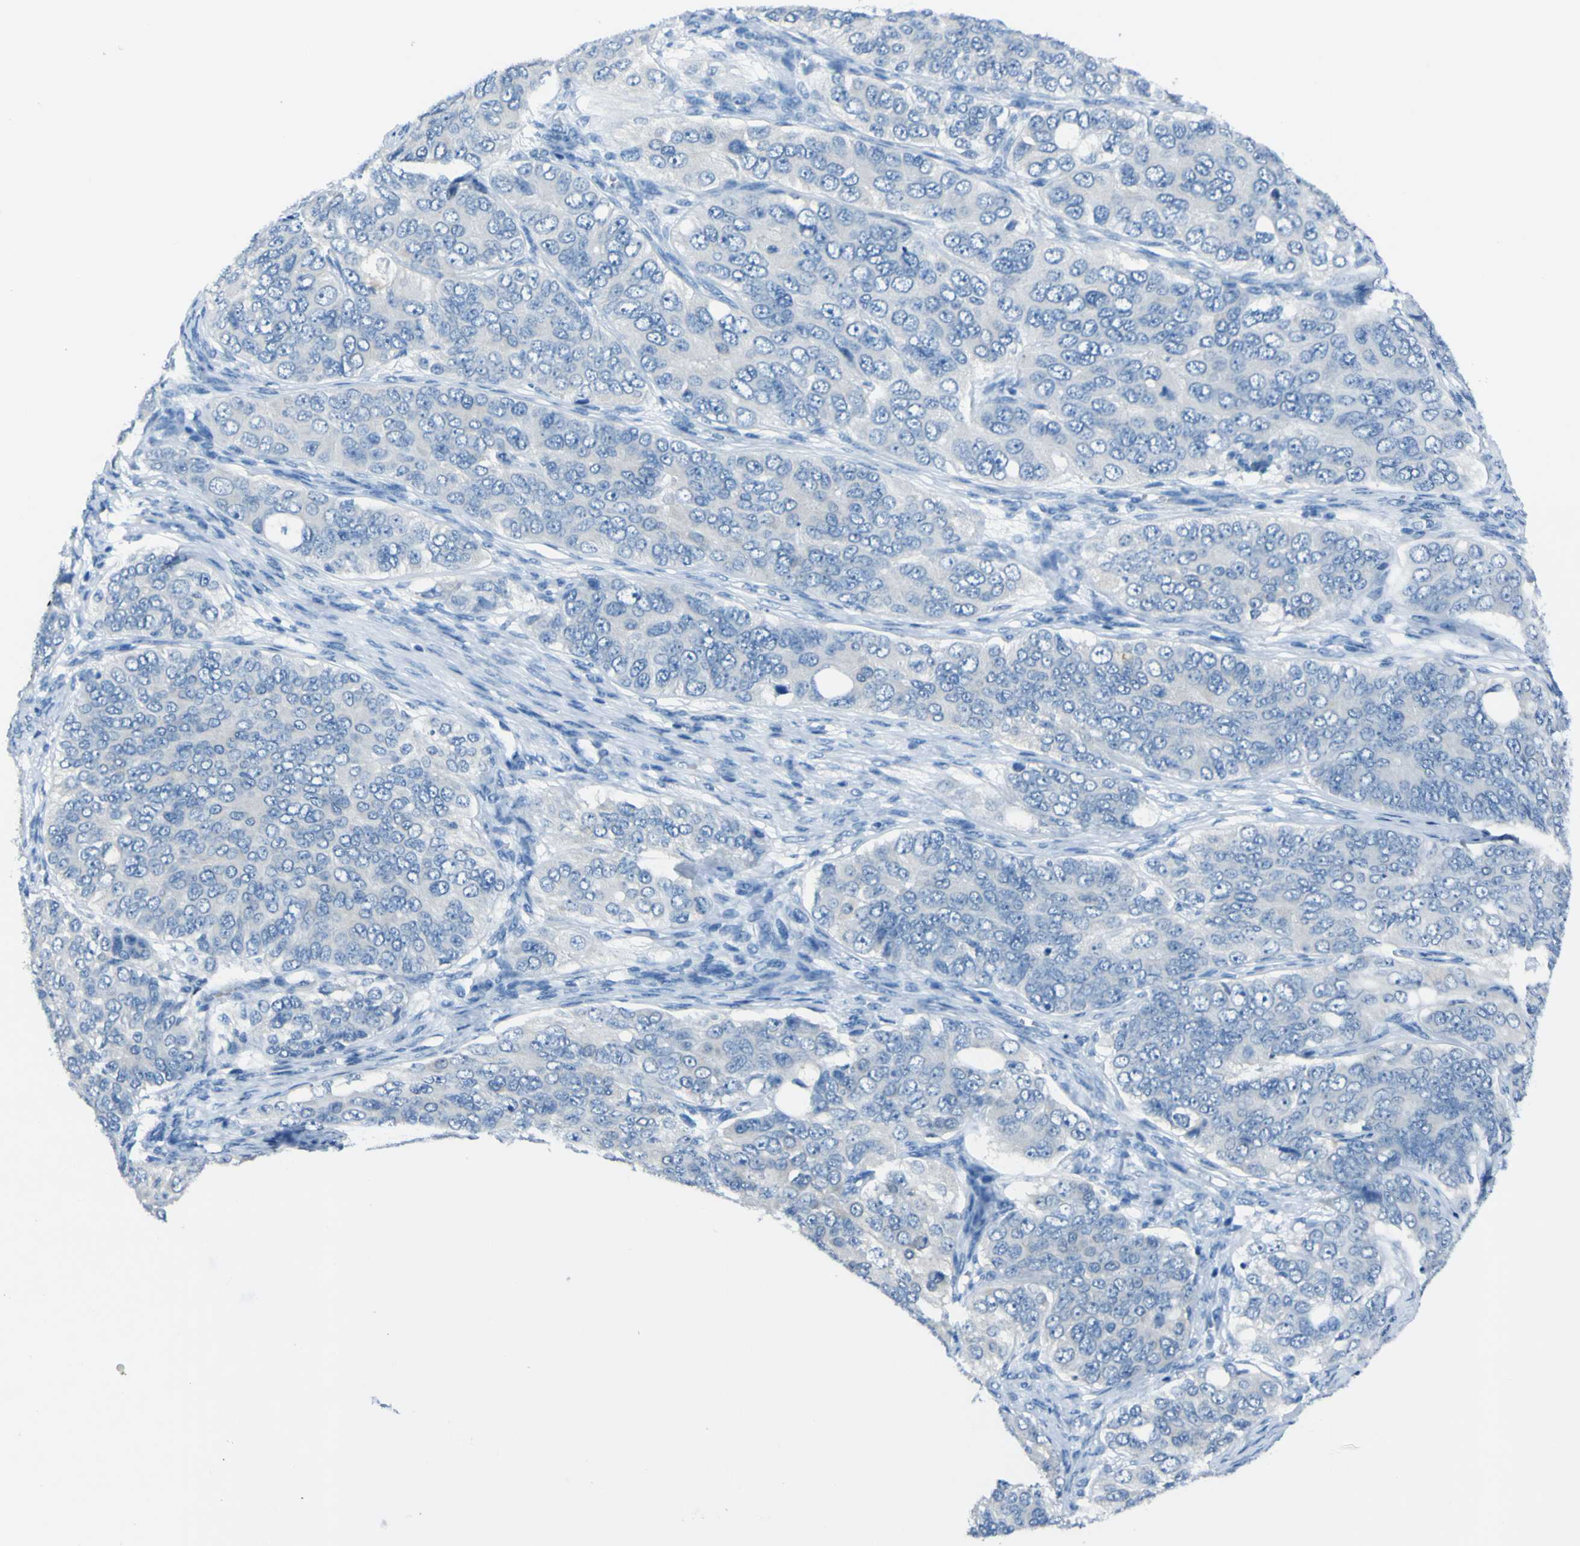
{"staining": {"intensity": "negative", "quantity": "none", "location": "none"}, "tissue": "ovarian cancer", "cell_type": "Tumor cells", "image_type": "cancer", "snomed": [{"axis": "morphology", "description": "Carcinoma, endometroid"}, {"axis": "topography", "description": "Ovary"}], "caption": "DAB immunohistochemical staining of human ovarian cancer reveals no significant positivity in tumor cells. The staining is performed using DAB (3,3'-diaminobenzidine) brown chromogen with nuclei counter-stained in using hematoxylin.", "gene": "PHKG1", "patient": {"sex": "female", "age": 51}}